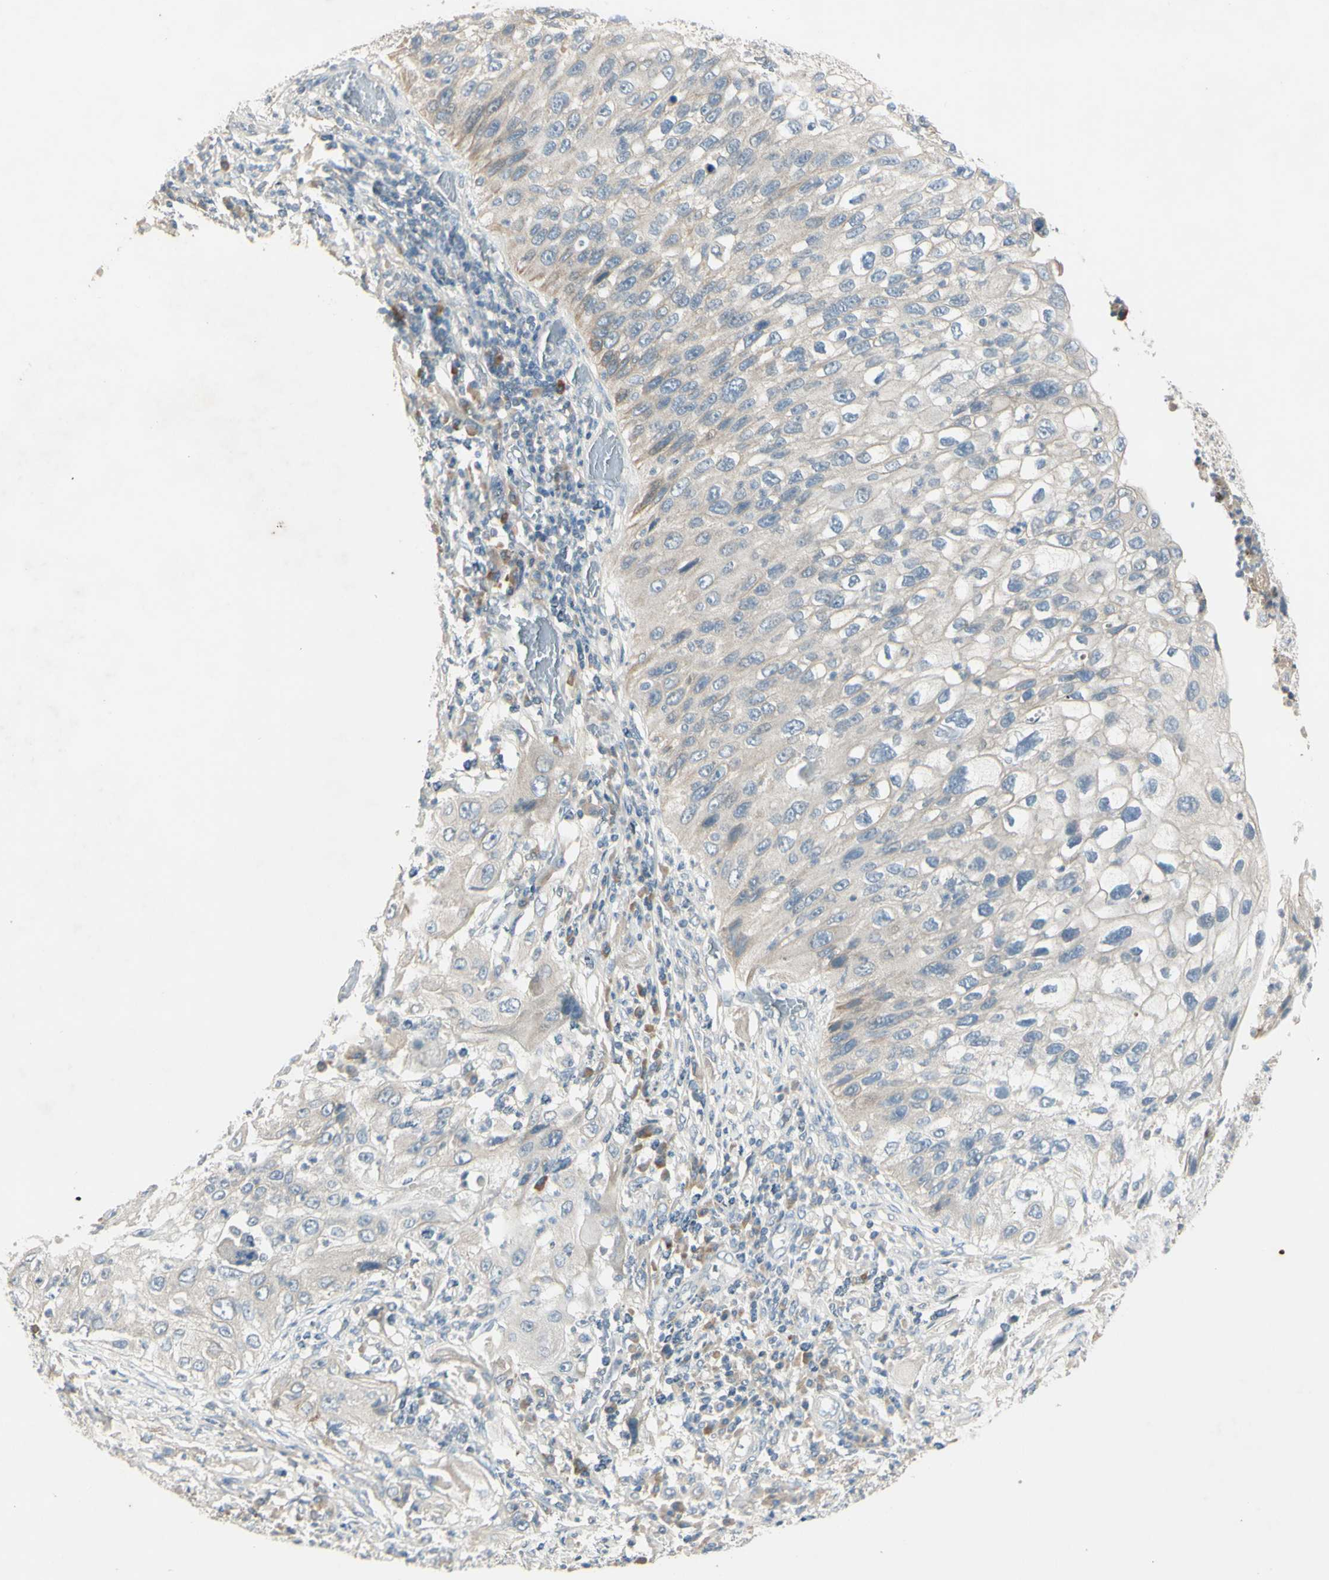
{"staining": {"intensity": "negative", "quantity": "none", "location": "none"}, "tissue": "lung cancer", "cell_type": "Tumor cells", "image_type": "cancer", "snomed": [{"axis": "morphology", "description": "Inflammation, NOS"}, {"axis": "morphology", "description": "Squamous cell carcinoma, NOS"}, {"axis": "topography", "description": "Lymph node"}, {"axis": "topography", "description": "Soft tissue"}, {"axis": "topography", "description": "Lung"}], "caption": "Immunohistochemistry (IHC) photomicrograph of neoplastic tissue: human lung cancer (squamous cell carcinoma) stained with DAB (3,3'-diaminobenzidine) reveals no significant protein expression in tumor cells.", "gene": "AATK", "patient": {"sex": "male", "age": 66}}